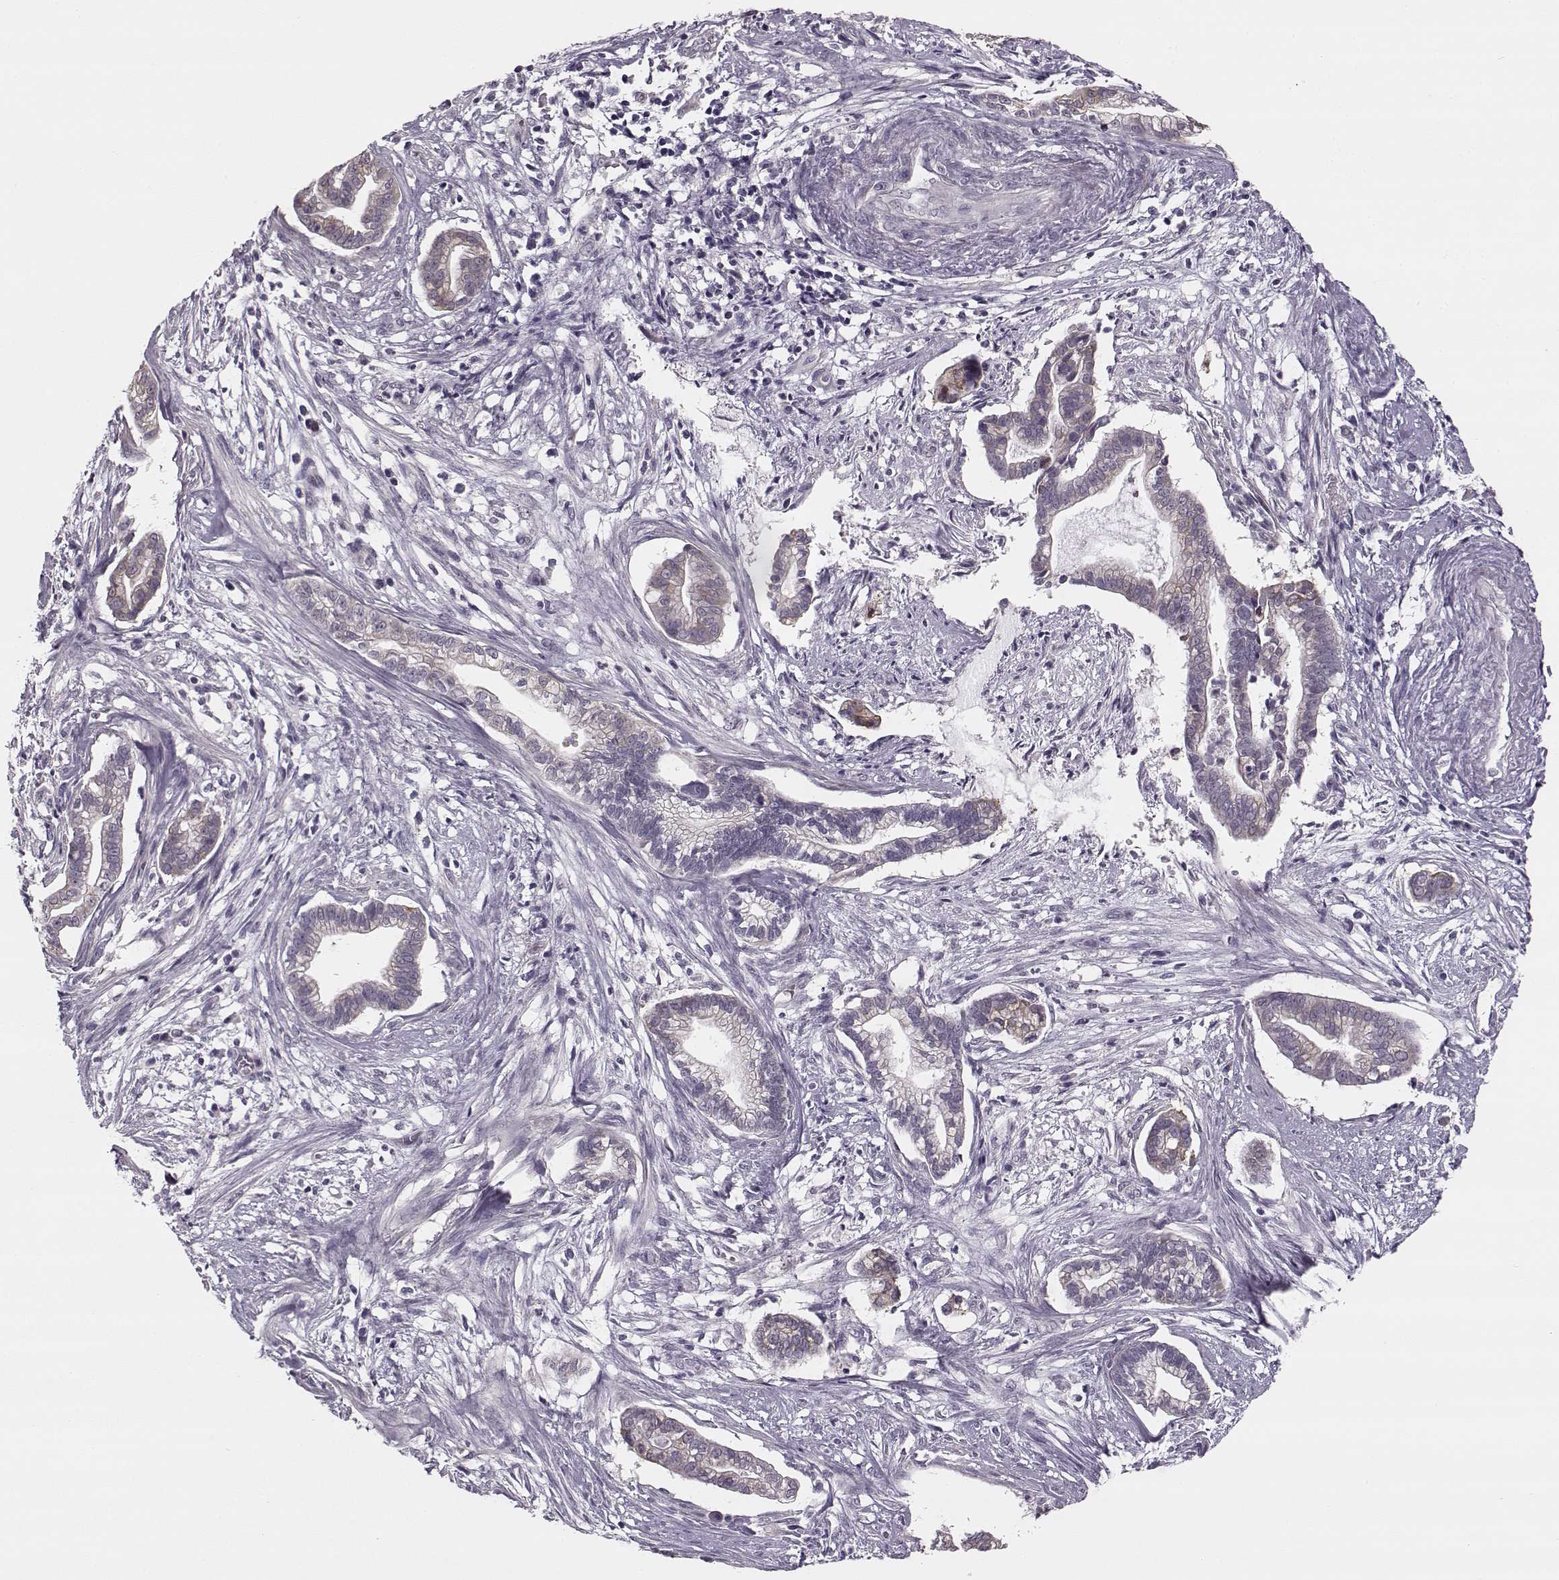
{"staining": {"intensity": "weak", "quantity": "<25%", "location": "cytoplasmic/membranous"}, "tissue": "cervical cancer", "cell_type": "Tumor cells", "image_type": "cancer", "snomed": [{"axis": "morphology", "description": "Adenocarcinoma, NOS"}, {"axis": "topography", "description": "Cervix"}], "caption": "DAB (3,3'-diaminobenzidine) immunohistochemical staining of cervical adenocarcinoma displays no significant expression in tumor cells. The staining is performed using DAB brown chromogen with nuclei counter-stained in using hematoxylin.", "gene": "MAP6D1", "patient": {"sex": "female", "age": 62}}